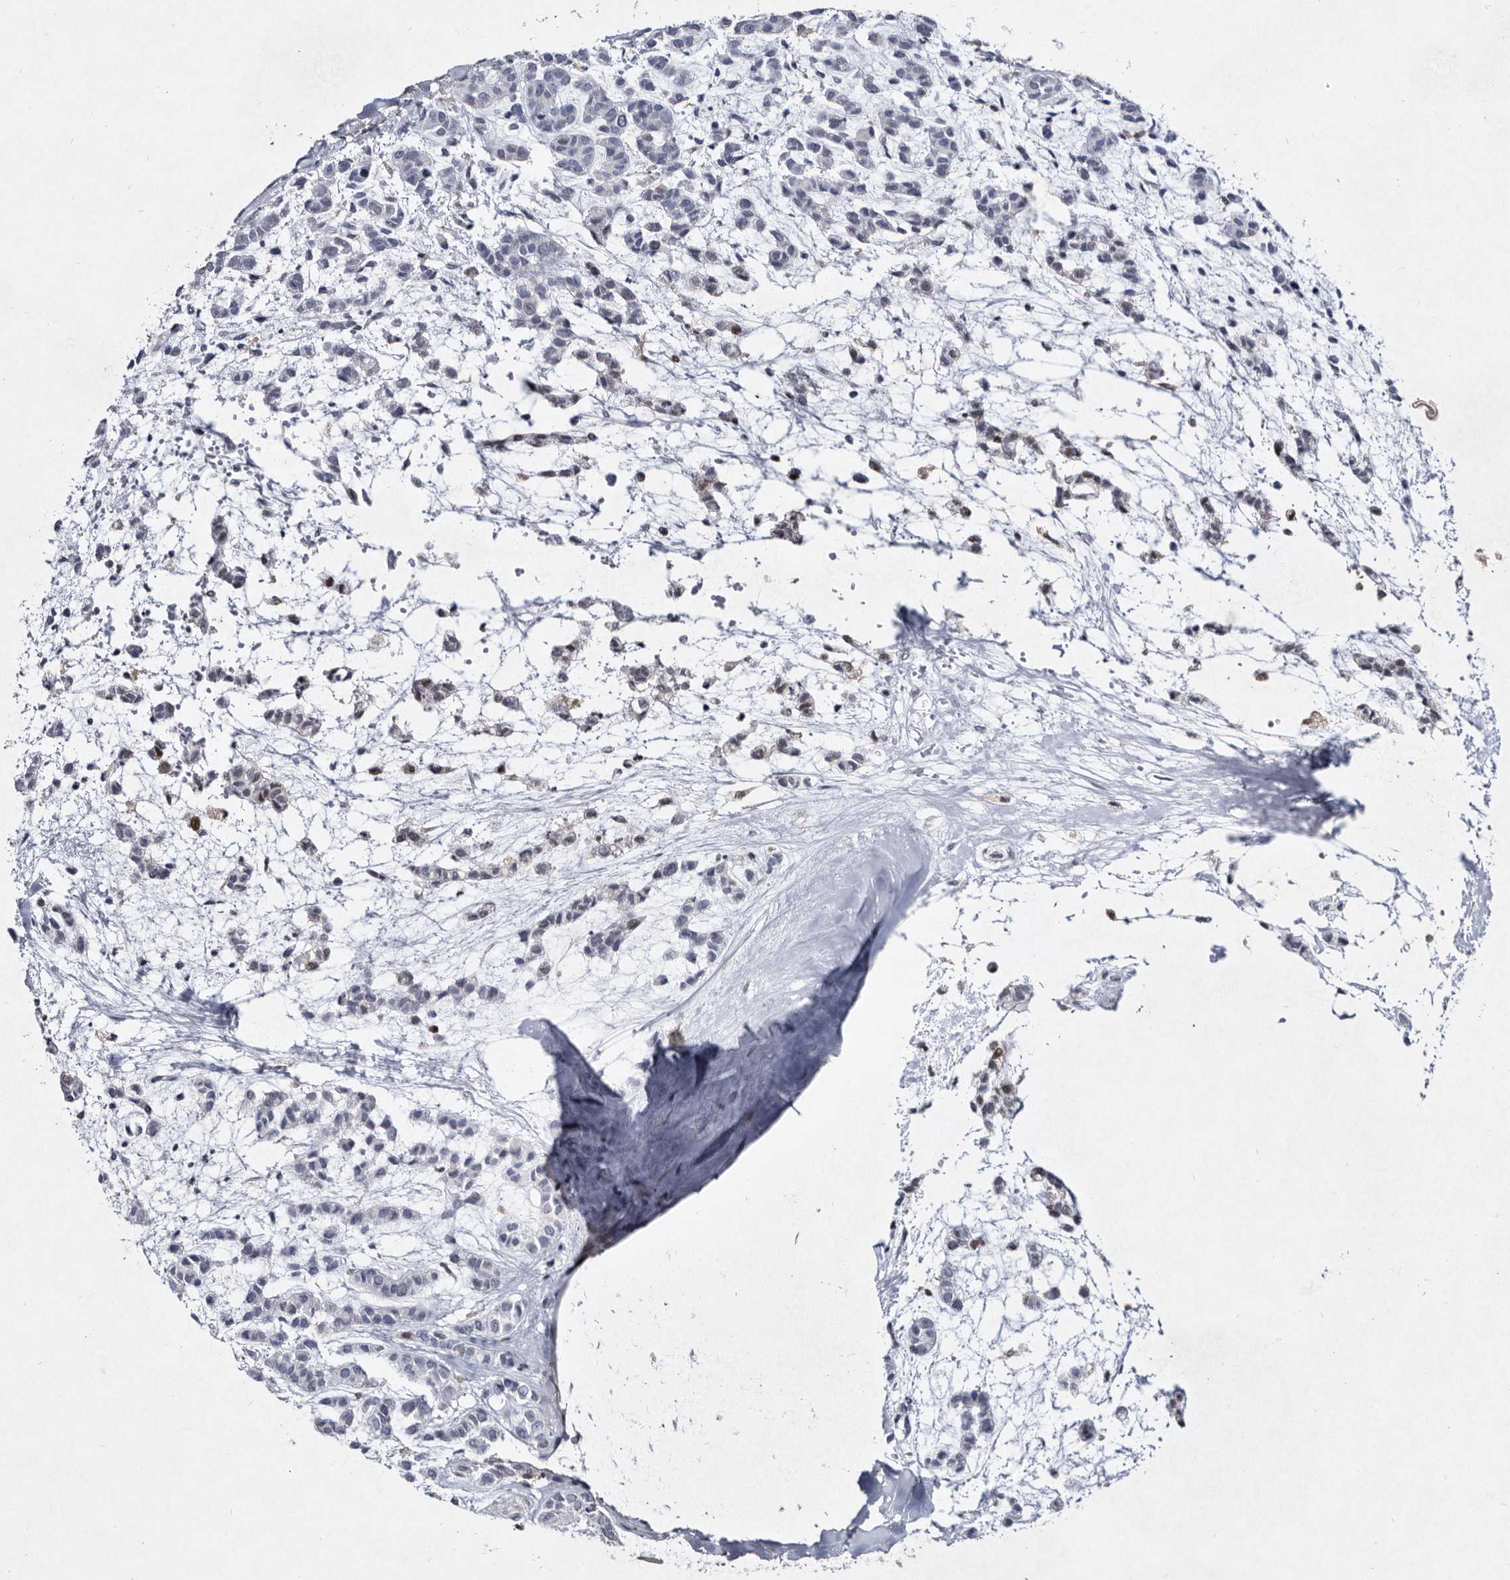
{"staining": {"intensity": "negative", "quantity": "none", "location": "none"}, "tissue": "head and neck cancer", "cell_type": "Tumor cells", "image_type": "cancer", "snomed": [{"axis": "morphology", "description": "Adenocarcinoma, NOS"}, {"axis": "morphology", "description": "Adenoma, NOS"}, {"axis": "topography", "description": "Head-Neck"}], "caption": "Immunohistochemistry image of neoplastic tissue: head and neck cancer (adenoma) stained with DAB (3,3'-diaminobenzidine) shows no significant protein staining in tumor cells. (DAB (3,3'-diaminobenzidine) immunohistochemistry with hematoxylin counter stain).", "gene": "SERPINB8", "patient": {"sex": "female", "age": 55}}